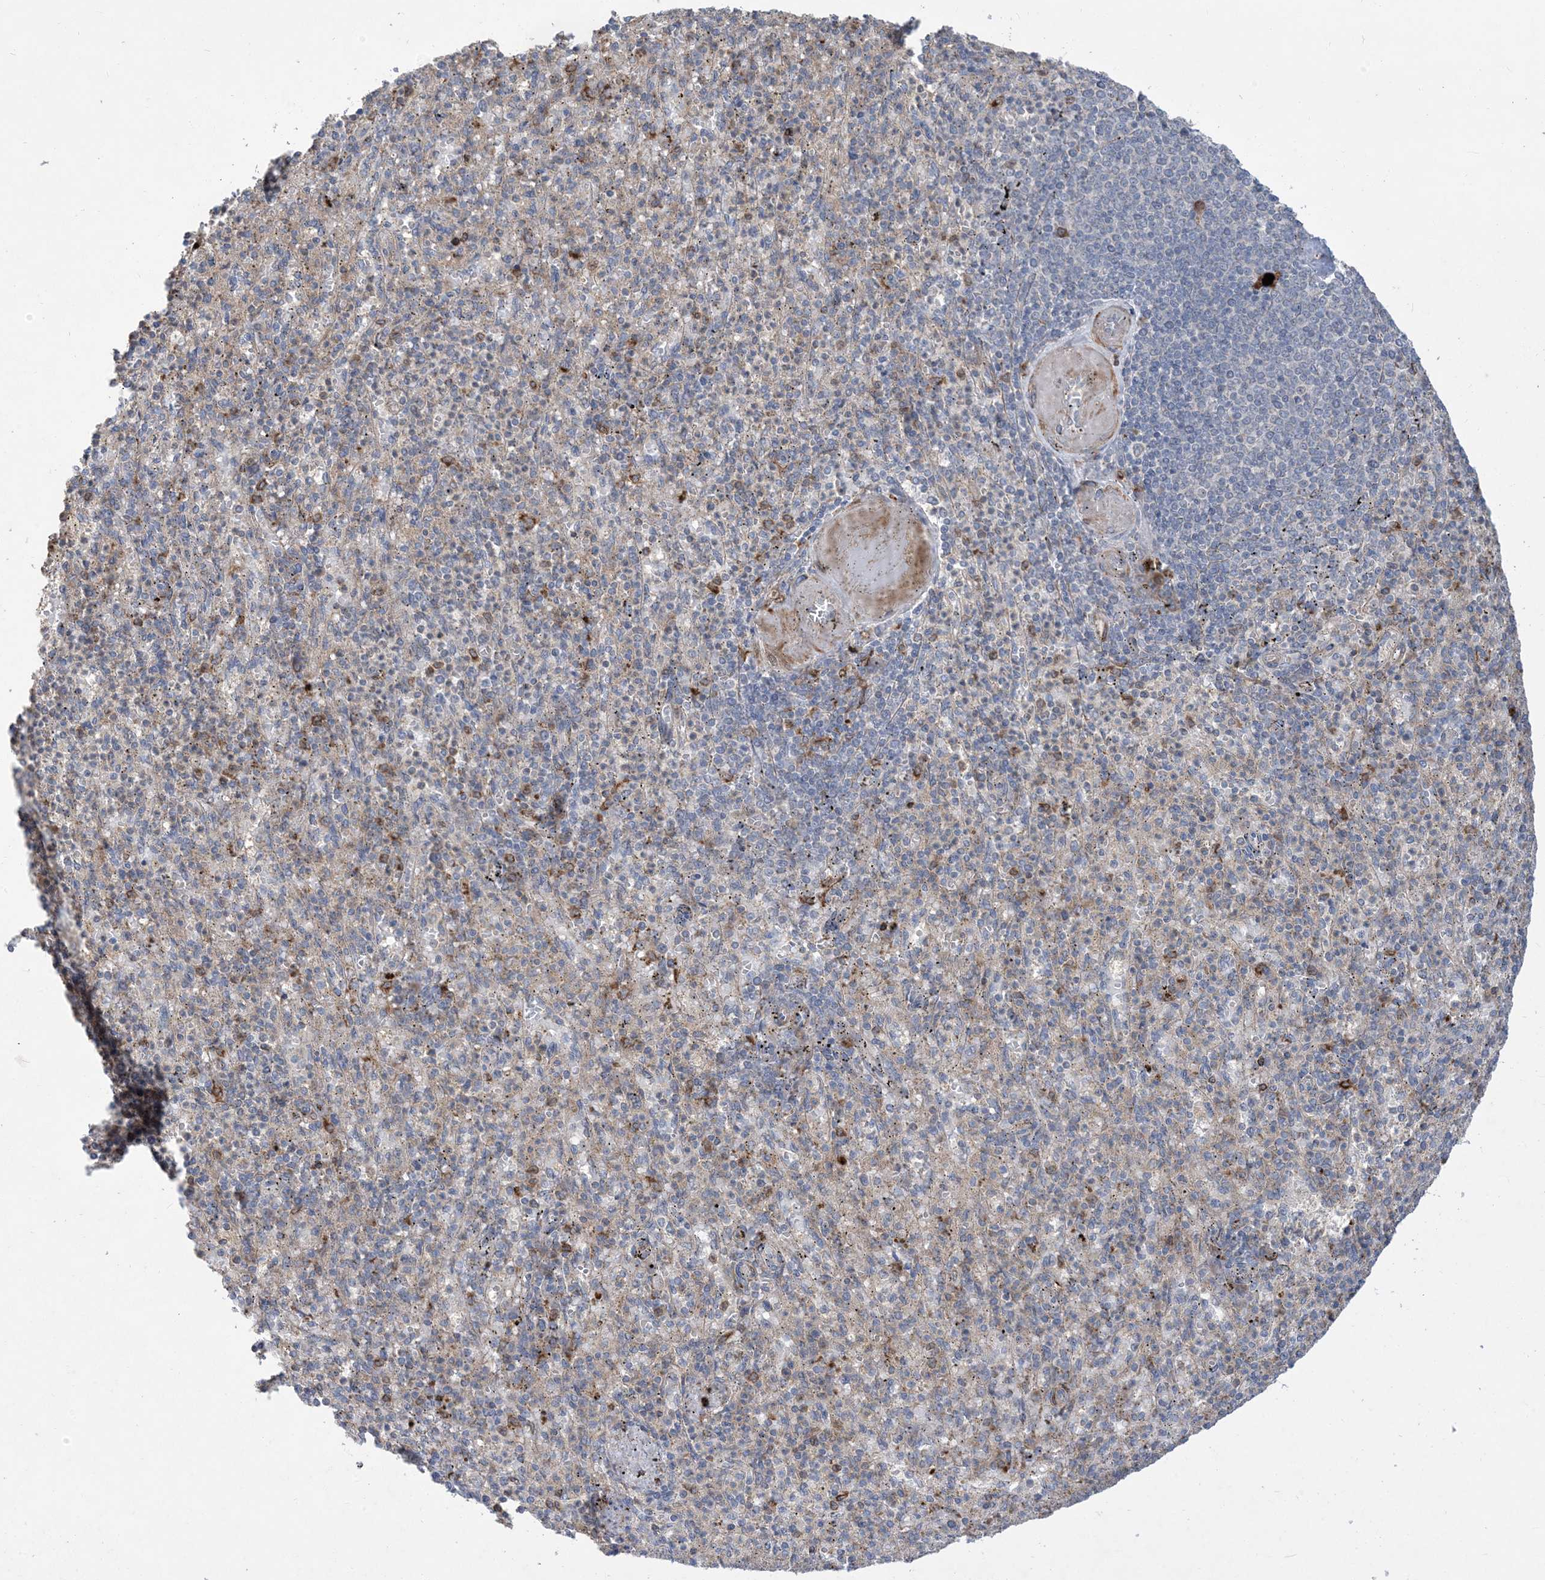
{"staining": {"intensity": "negative", "quantity": "none", "location": "none"}, "tissue": "spleen", "cell_type": "Cells in red pulp", "image_type": "normal", "snomed": [{"axis": "morphology", "description": "Normal tissue, NOS"}, {"axis": "topography", "description": "Spleen"}], "caption": "Immunohistochemistry histopathology image of normal spleen: human spleen stained with DAB reveals no significant protein positivity in cells in red pulp.", "gene": "MASP2", "patient": {"sex": "female", "age": 74}}